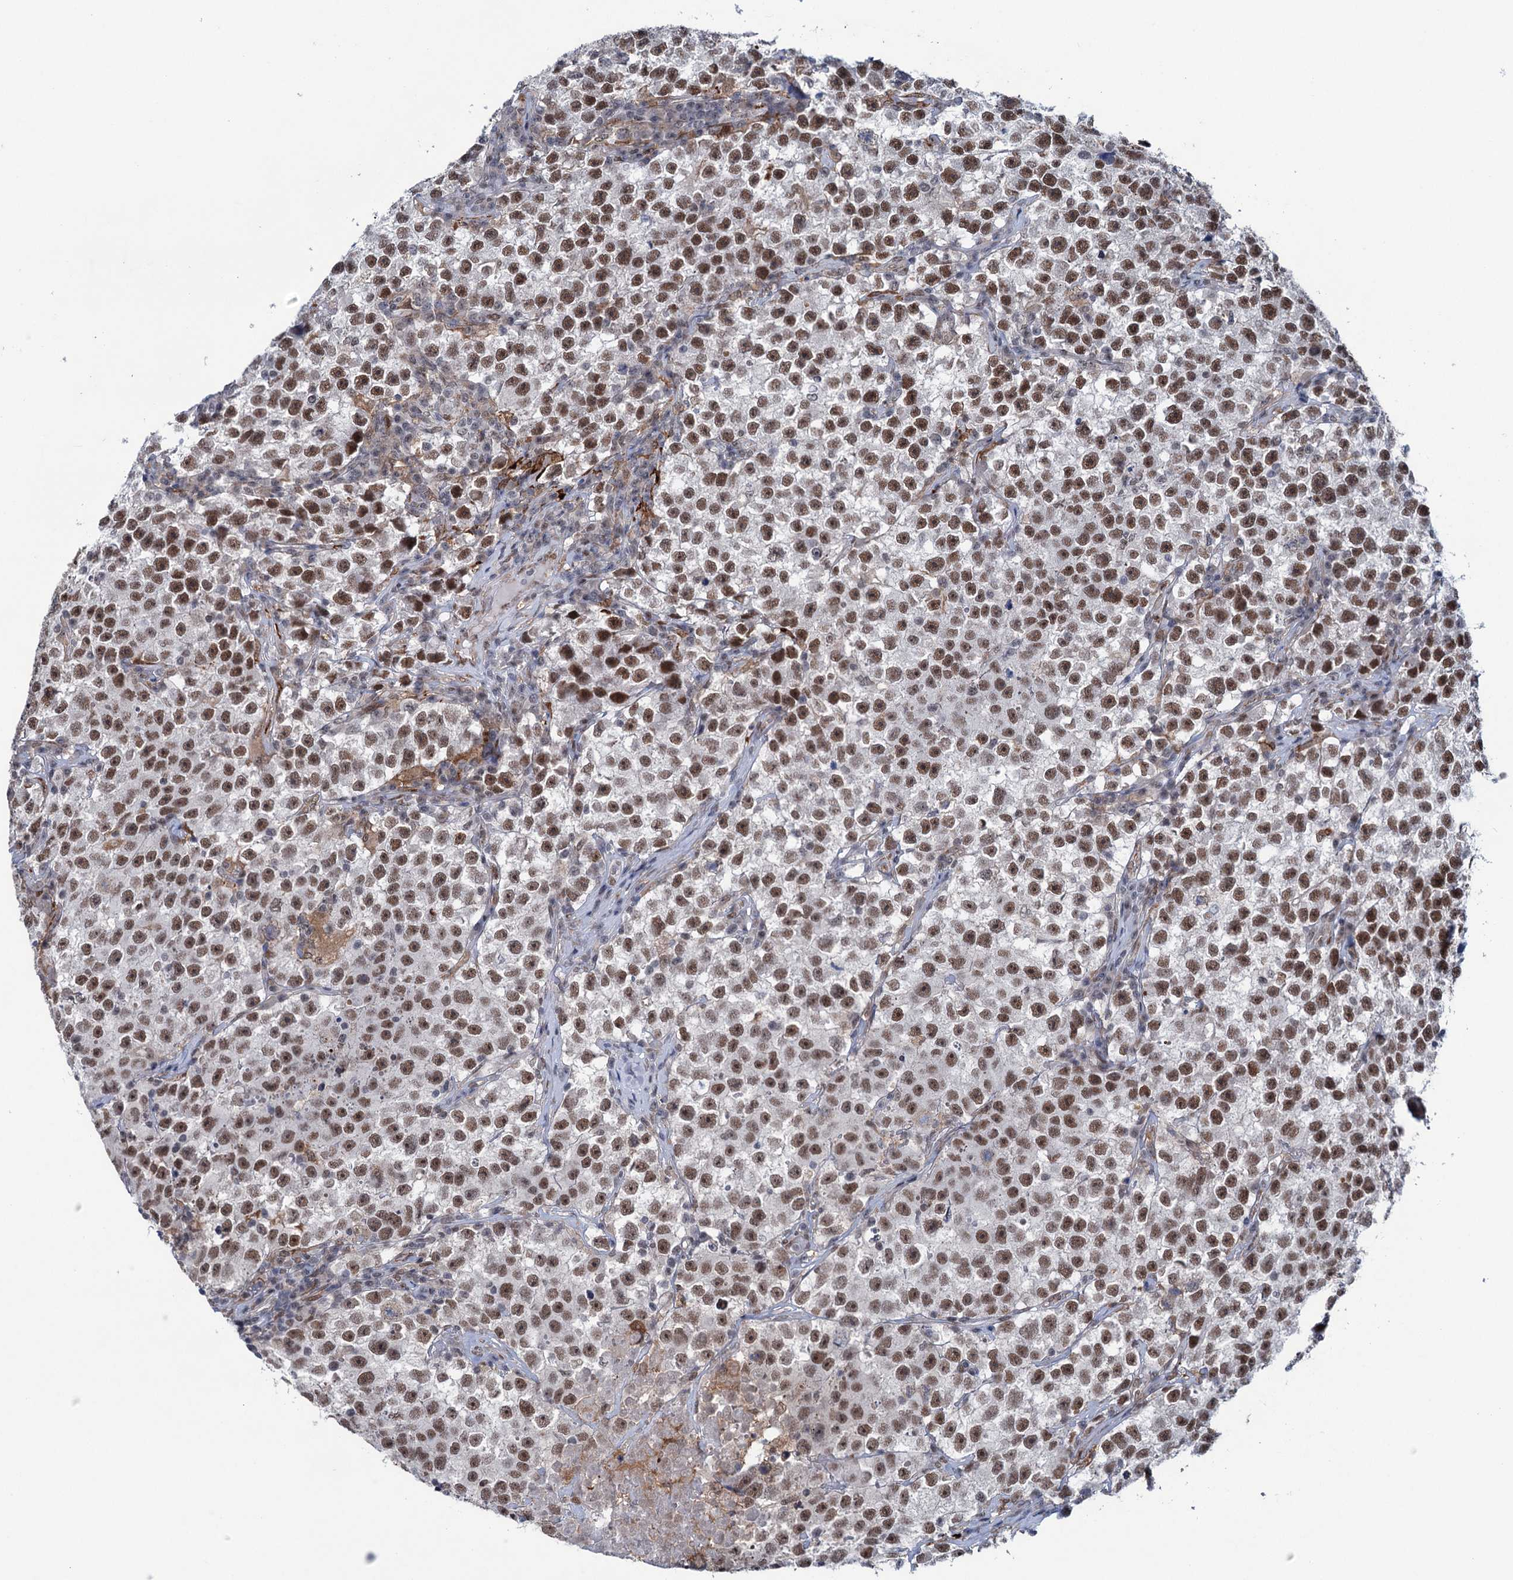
{"staining": {"intensity": "moderate", "quantity": ">75%", "location": "nuclear"}, "tissue": "testis cancer", "cell_type": "Tumor cells", "image_type": "cancer", "snomed": [{"axis": "morphology", "description": "Seminoma, NOS"}, {"axis": "topography", "description": "Testis"}], "caption": "This photomicrograph exhibits immunohistochemistry (IHC) staining of testis cancer, with medium moderate nuclear staining in about >75% of tumor cells.", "gene": "FAM53A", "patient": {"sex": "male", "age": 22}}